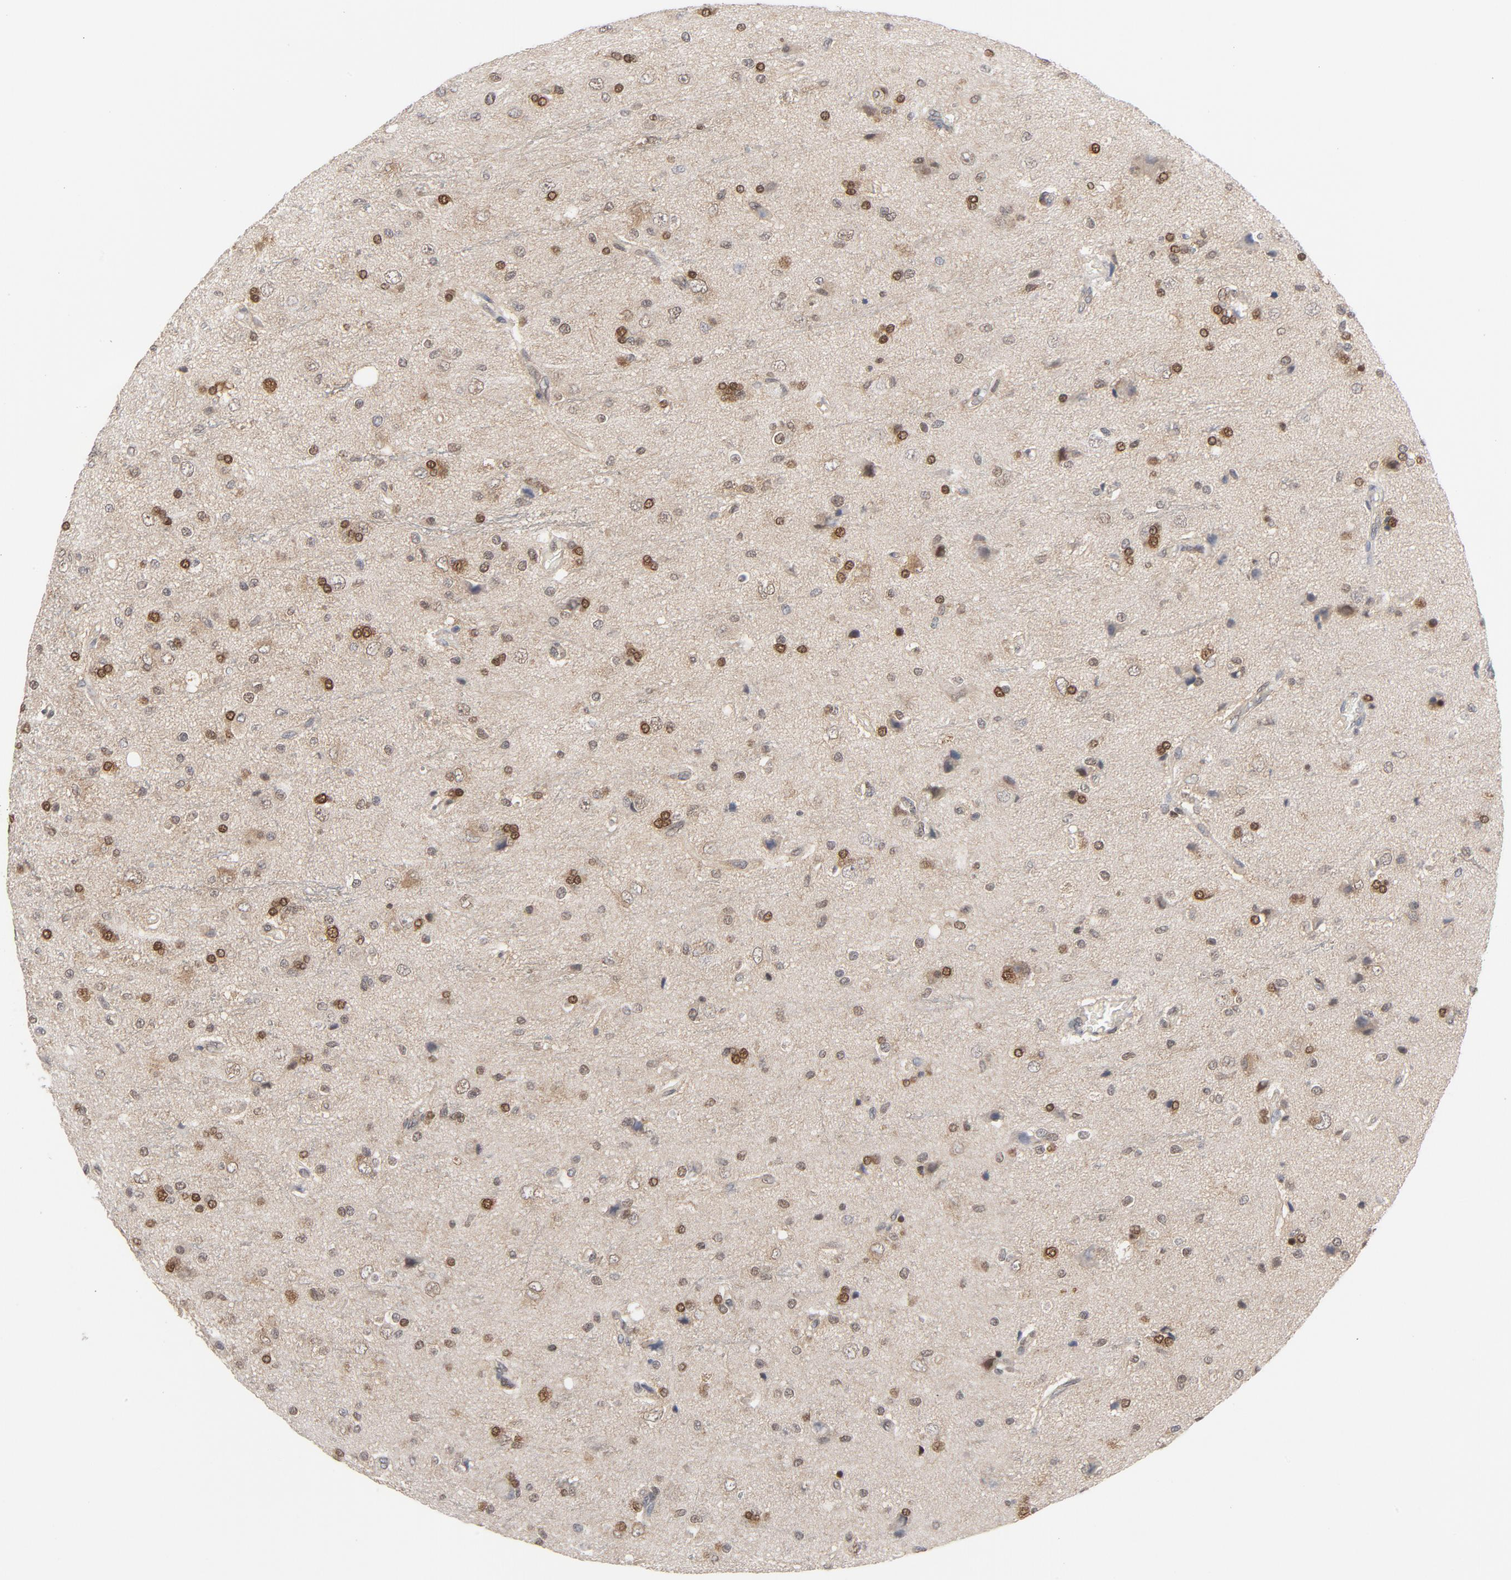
{"staining": {"intensity": "moderate", "quantity": ">75%", "location": "cytoplasmic/membranous,nuclear"}, "tissue": "glioma", "cell_type": "Tumor cells", "image_type": "cancer", "snomed": [{"axis": "morphology", "description": "Glioma, malignant, High grade"}, {"axis": "topography", "description": "Brain"}], "caption": "The histopathology image displays a brown stain indicating the presence of a protein in the cytoplasmic/membranous and nuclear of tumor cells in high-grade glioma (malignant). Immunohistochemistry (ihc) stains the protein in brown and the nuclei are stained blue.", "gene": "PRDX1", "patient": {"sex": "male", "age": 47}}